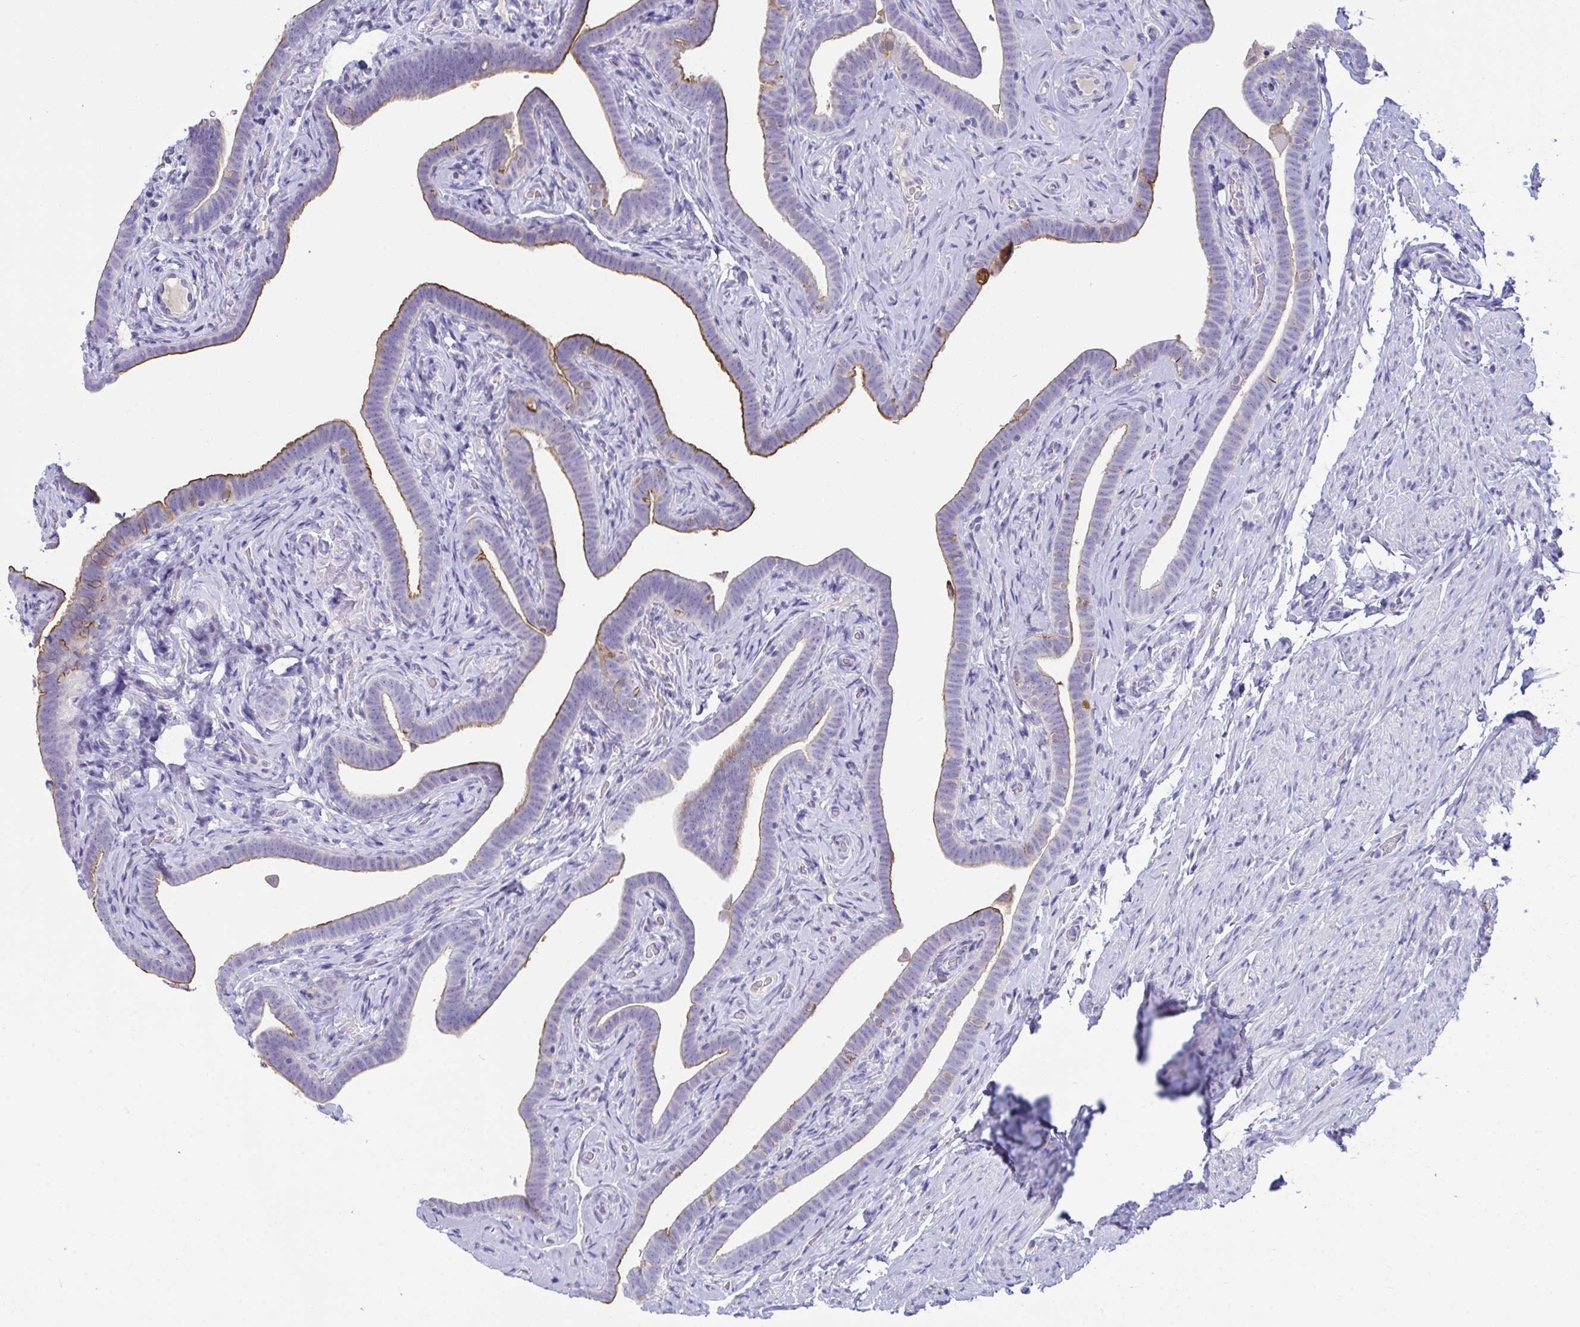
{"staining": {"intensity": "moderate", "quantity": "25%-75%", "location": "cytoplasmic/membranous"}, "tissue": "fallopian tube", "cell_type": "Glandular cells", "image_type": "normal", "snomed": [{"axis": "morphology", "description": "Normal tissue, NOS"}, {"axis": "topography", "description": "Fallopian tube"}], "caption": "IHC (DAB) staining of unremarkable fallopian tube shows moderate cytoplasmic/membranous protein staining in approximately 25%-75% of glandular cells.", "gene": "SEMA6B", "patient": {"sex": "female", "age": 69}}